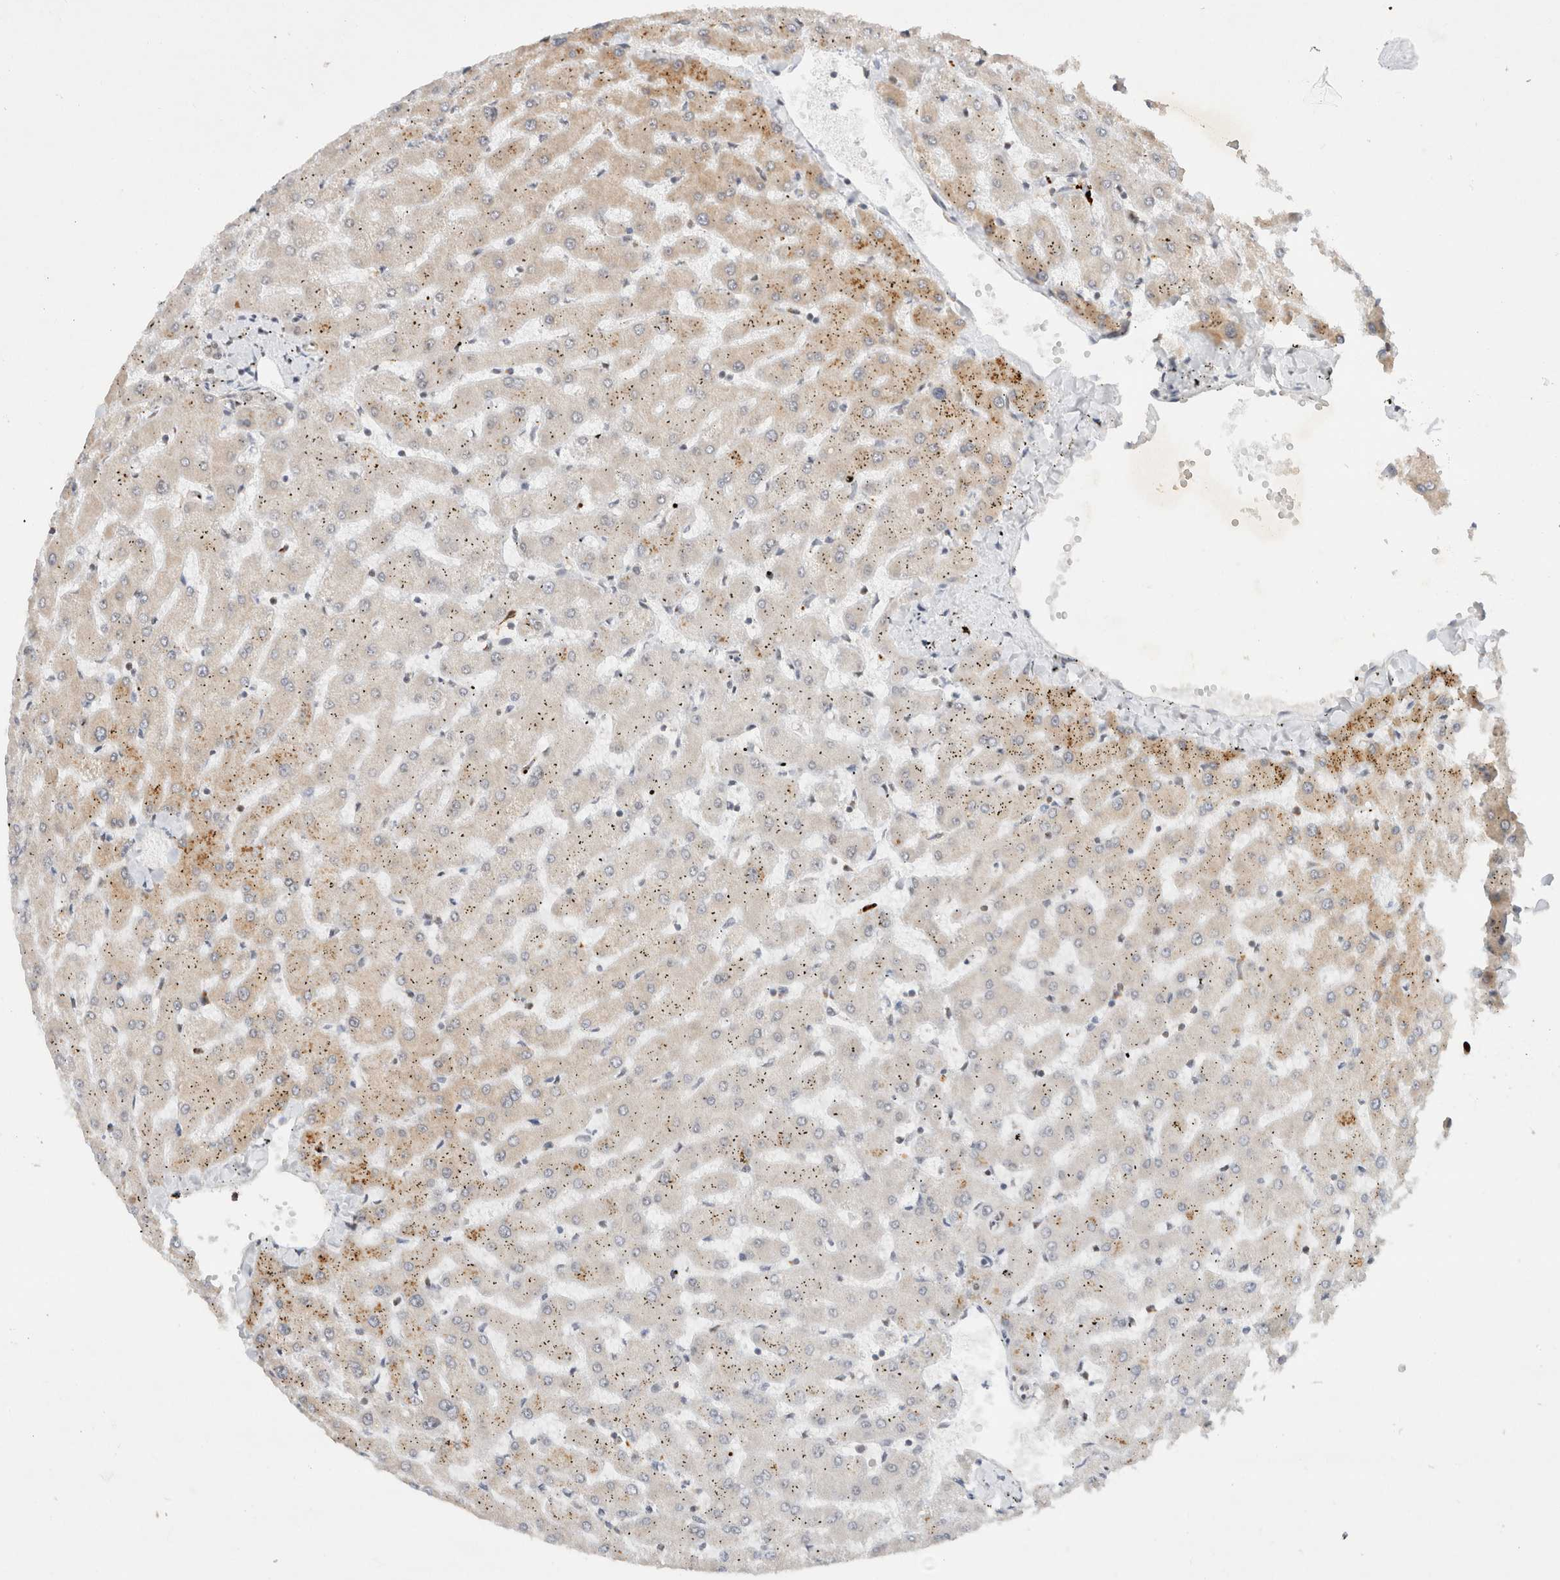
{"staining": {"intensity": "moderate", "quantity": ">75%", "location": "nuclear"}, "tissue": "liver", "cell_type": "Cholangiocytes", "image_type": "normal", "snomed": [{"axis": "morphology", "description": "Normal tissue, NOS"}, {"axis": "topography", "description": "Liver"}], "caption": "Immunohistochemical staining of benign liver displays moderate nuclear protein positivity in about >75% of cholangiocytes. (Brightfield microscopy of DAB IHC at high magnification).", "gene": "GTF2I", "patient": {"sex": "female", "age": 63}}